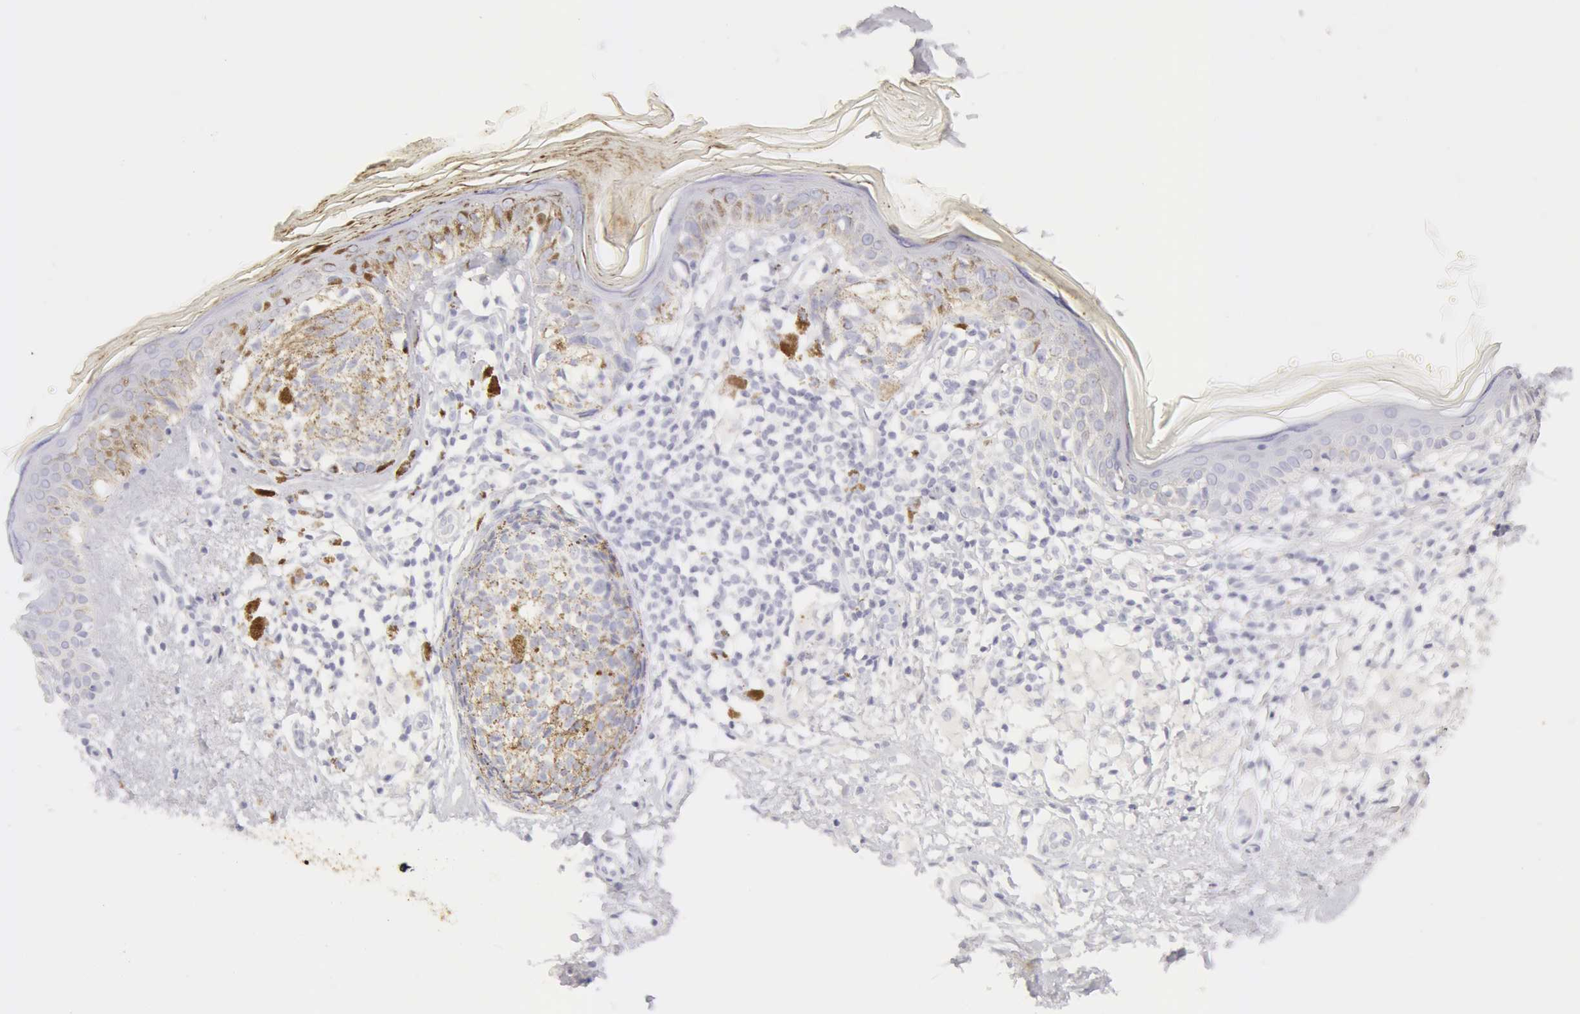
{"staining": {"intensity": "negative", "quantity": "none", "location": "none"}, "tissue": "melanoma", "cell_type": "Tumor cells", "image_type": "cancer", "snomed": [{"axis": "morphology", "description": "Malignant melanoma, NOS"}, {"axis": "topography", "description": "Skin"}], "caption": "The immunohistochemistry histopathology image has no significant expression in tumor cells of melanoma tissue. (DAB (3,3'-diaminobenzidine) immunohistochemistry (IHC) with hematoxylin counter stain).", "gene": "KRT8", "patient": {"sex": "male", "age": 88}}